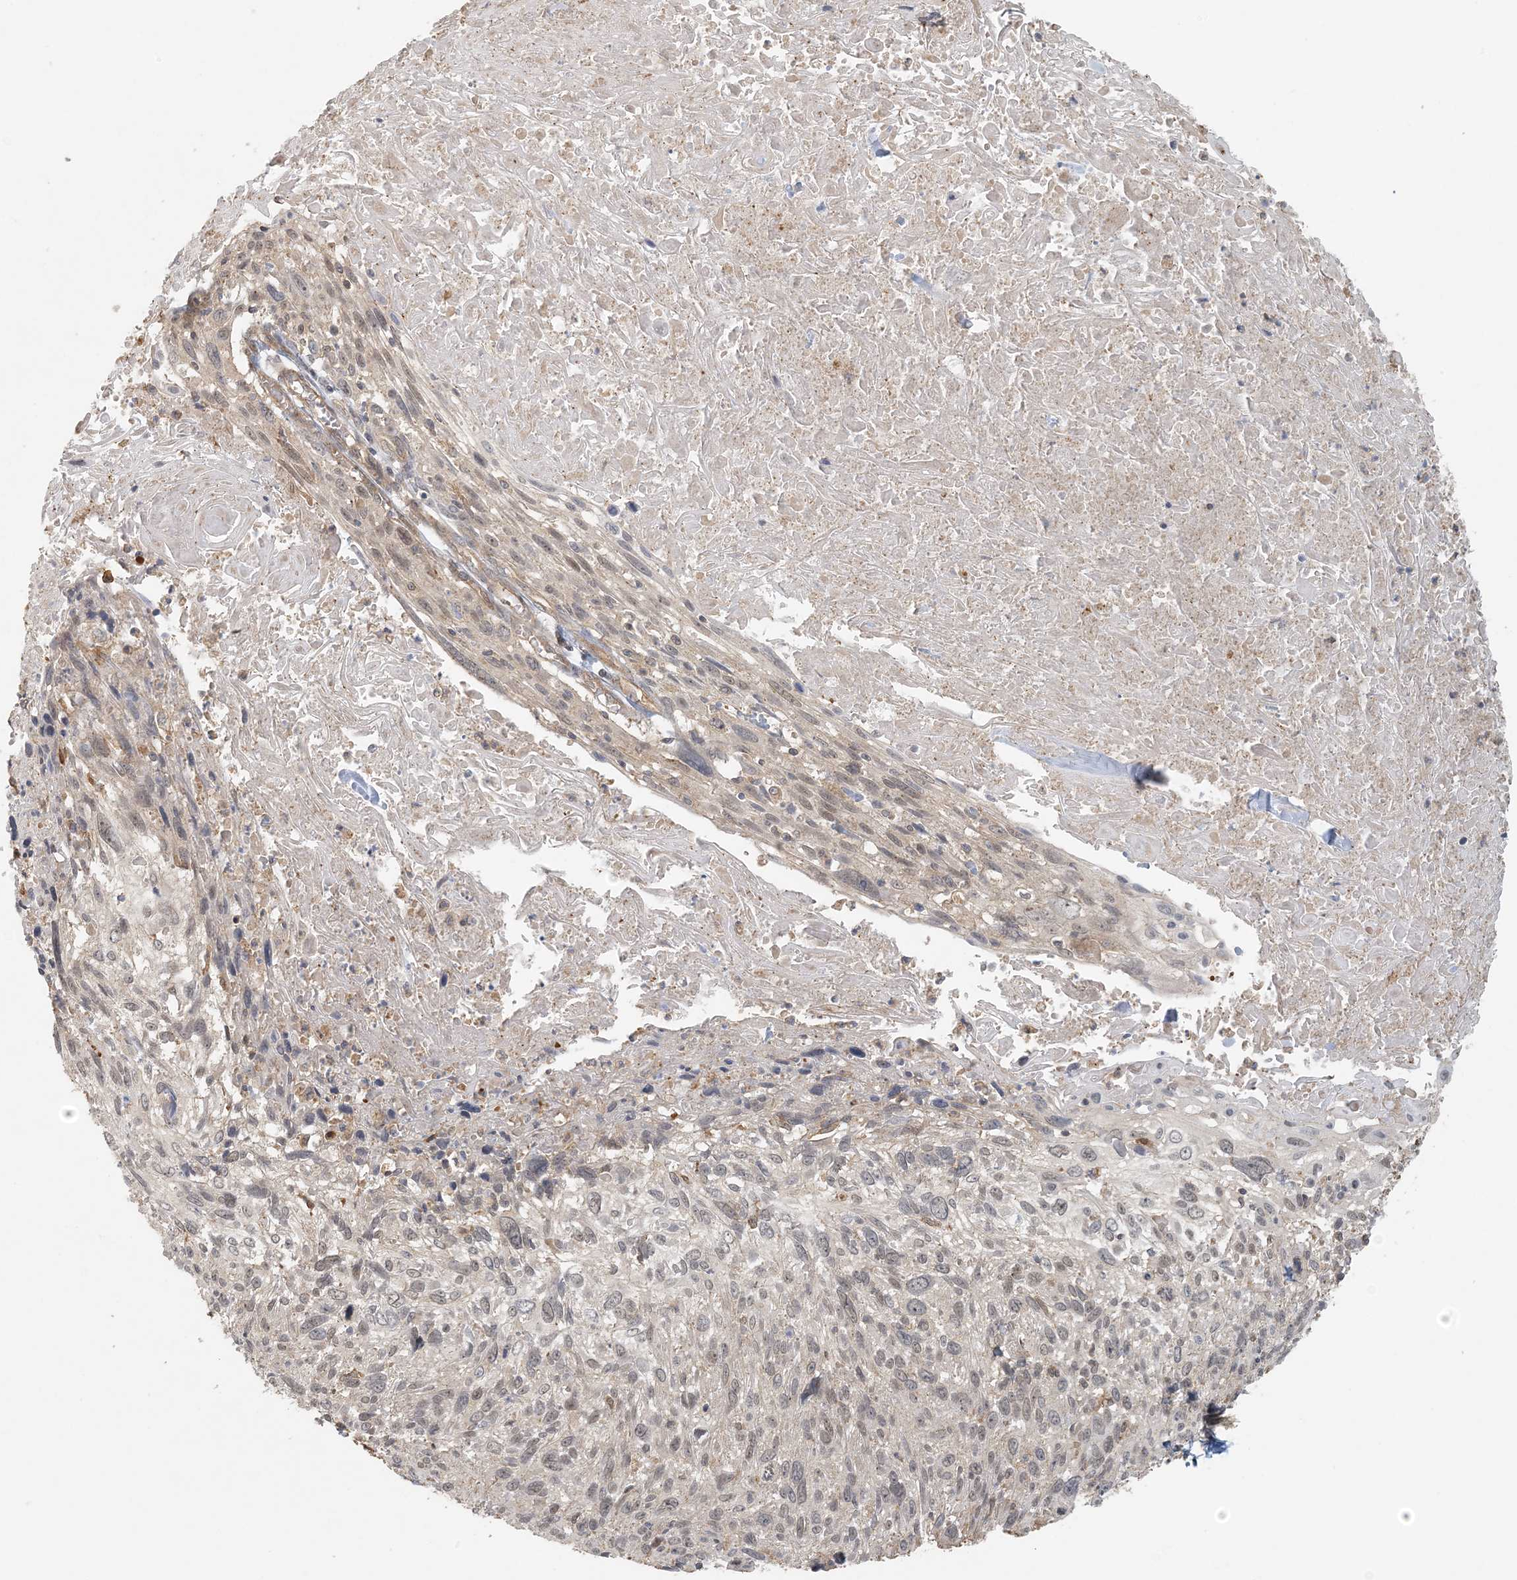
{"staining": {"intensity": "negative", "quantity": "none", "location": "none"}, "tissue": "cervical cancer", "cell_type": "Tumor cells", "image_type": "cancer", "snomed": [{"axis": "morphology", "description": "Squamous cell carcinoma, NOS"}, {"axis": "topography", "description": "Cervix"}], "caption": "Immunohistochemical staining of human squamous cell carcinoma (cervical) displays no significant positivity in tumor cells.", "gene": "OBI1", "patient": {"sex": "female", "age": 51}}